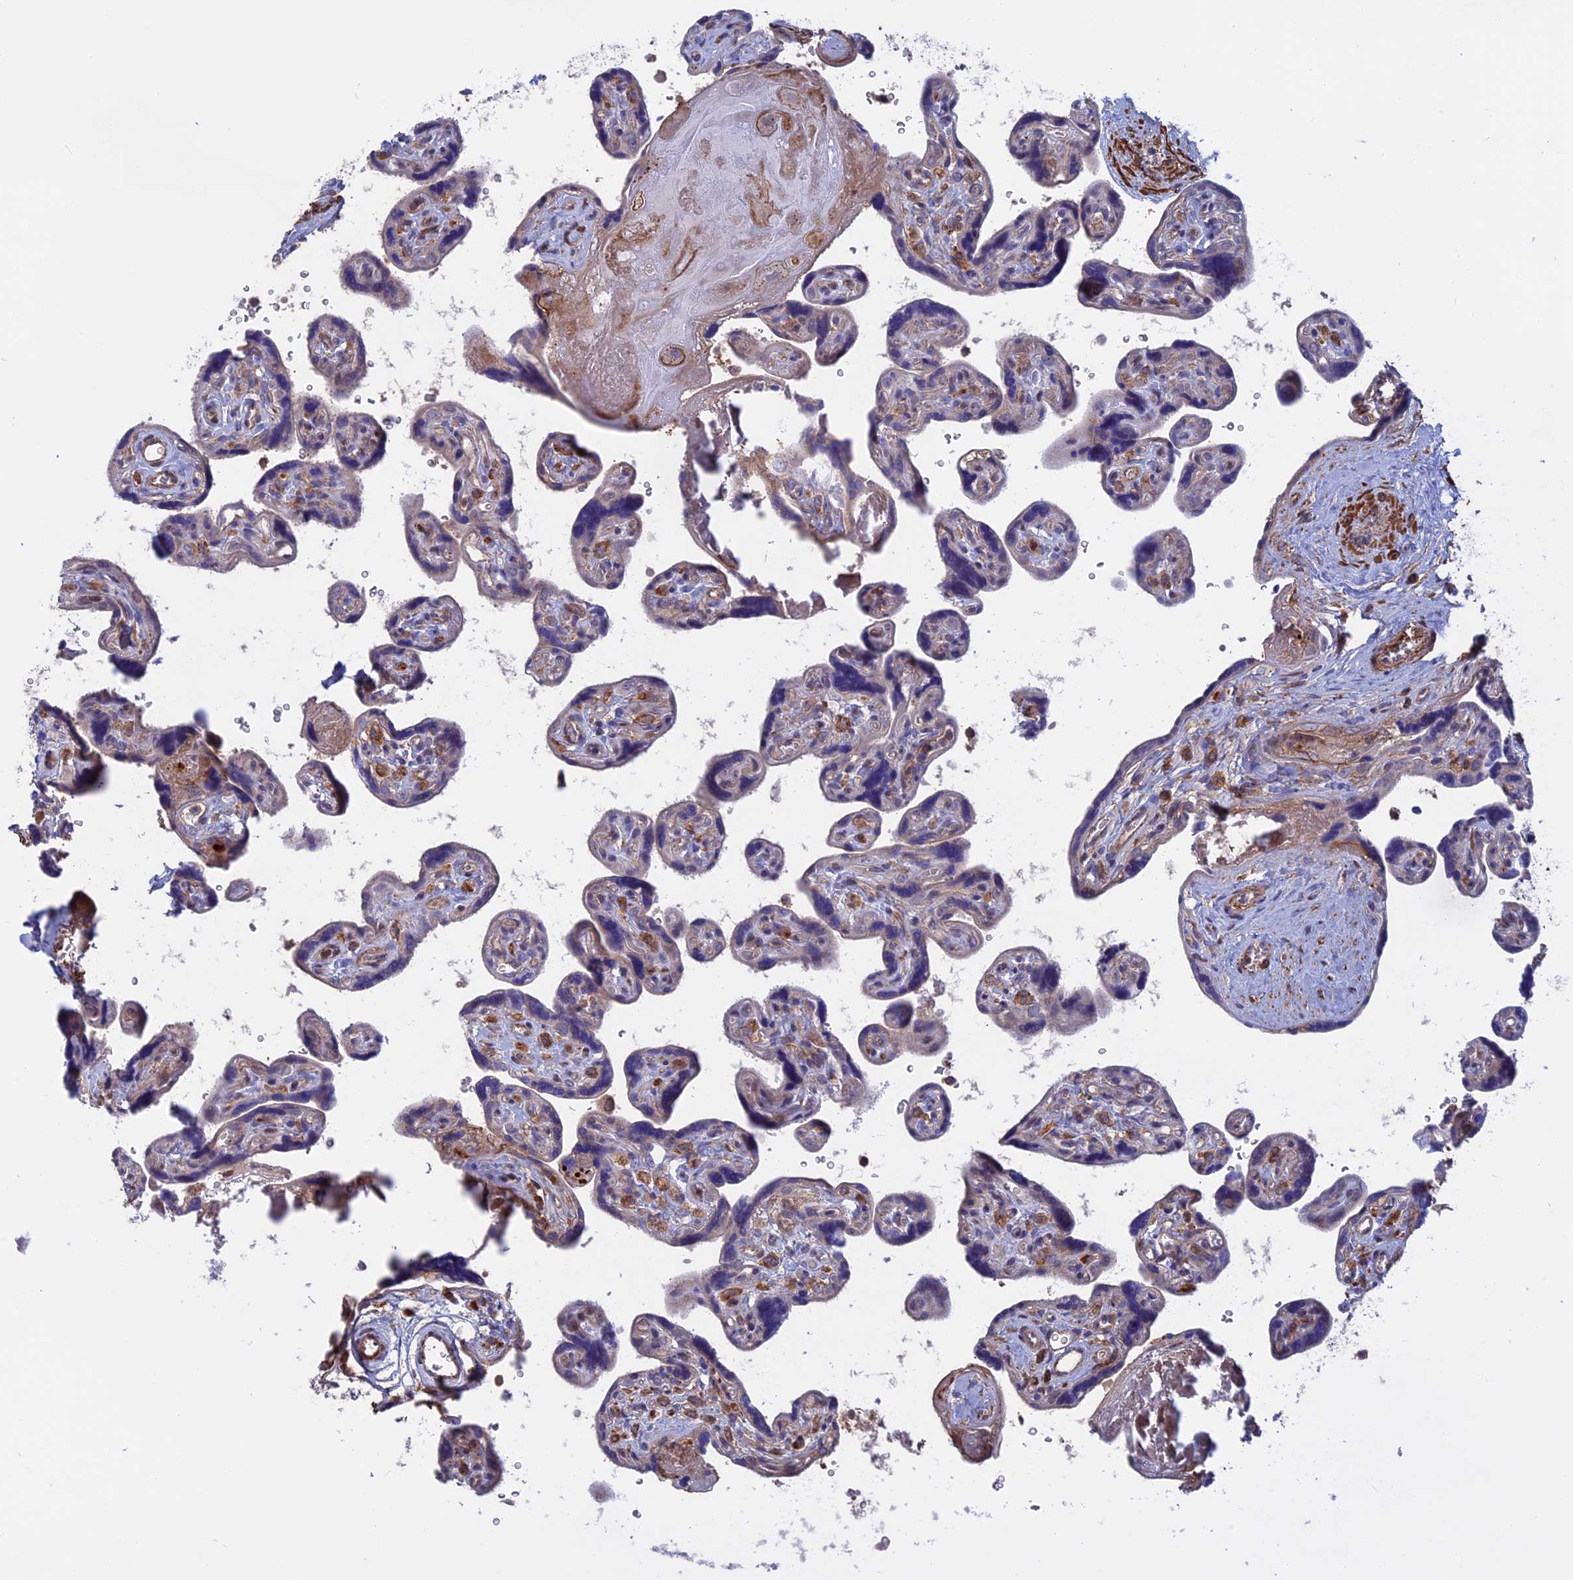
{"staining": {"intensity": "negative", "quantity": "none", "location": "none"}, "tissue": "placenta", "cell_type": "Decidual cells", "image_type": "normal", "snomed": [{"axis": "morphology", "description": "Normal tissue, NOS"}, {"axis": "topography", "description": "Placenta"}], "caption": "A high-resolution photomicrograph shows IHC staining of normal placenta, which displays no significant expression in decidual cells.", "gene": "LYPD5", "patient": {"sex": "female", "age": 39}}